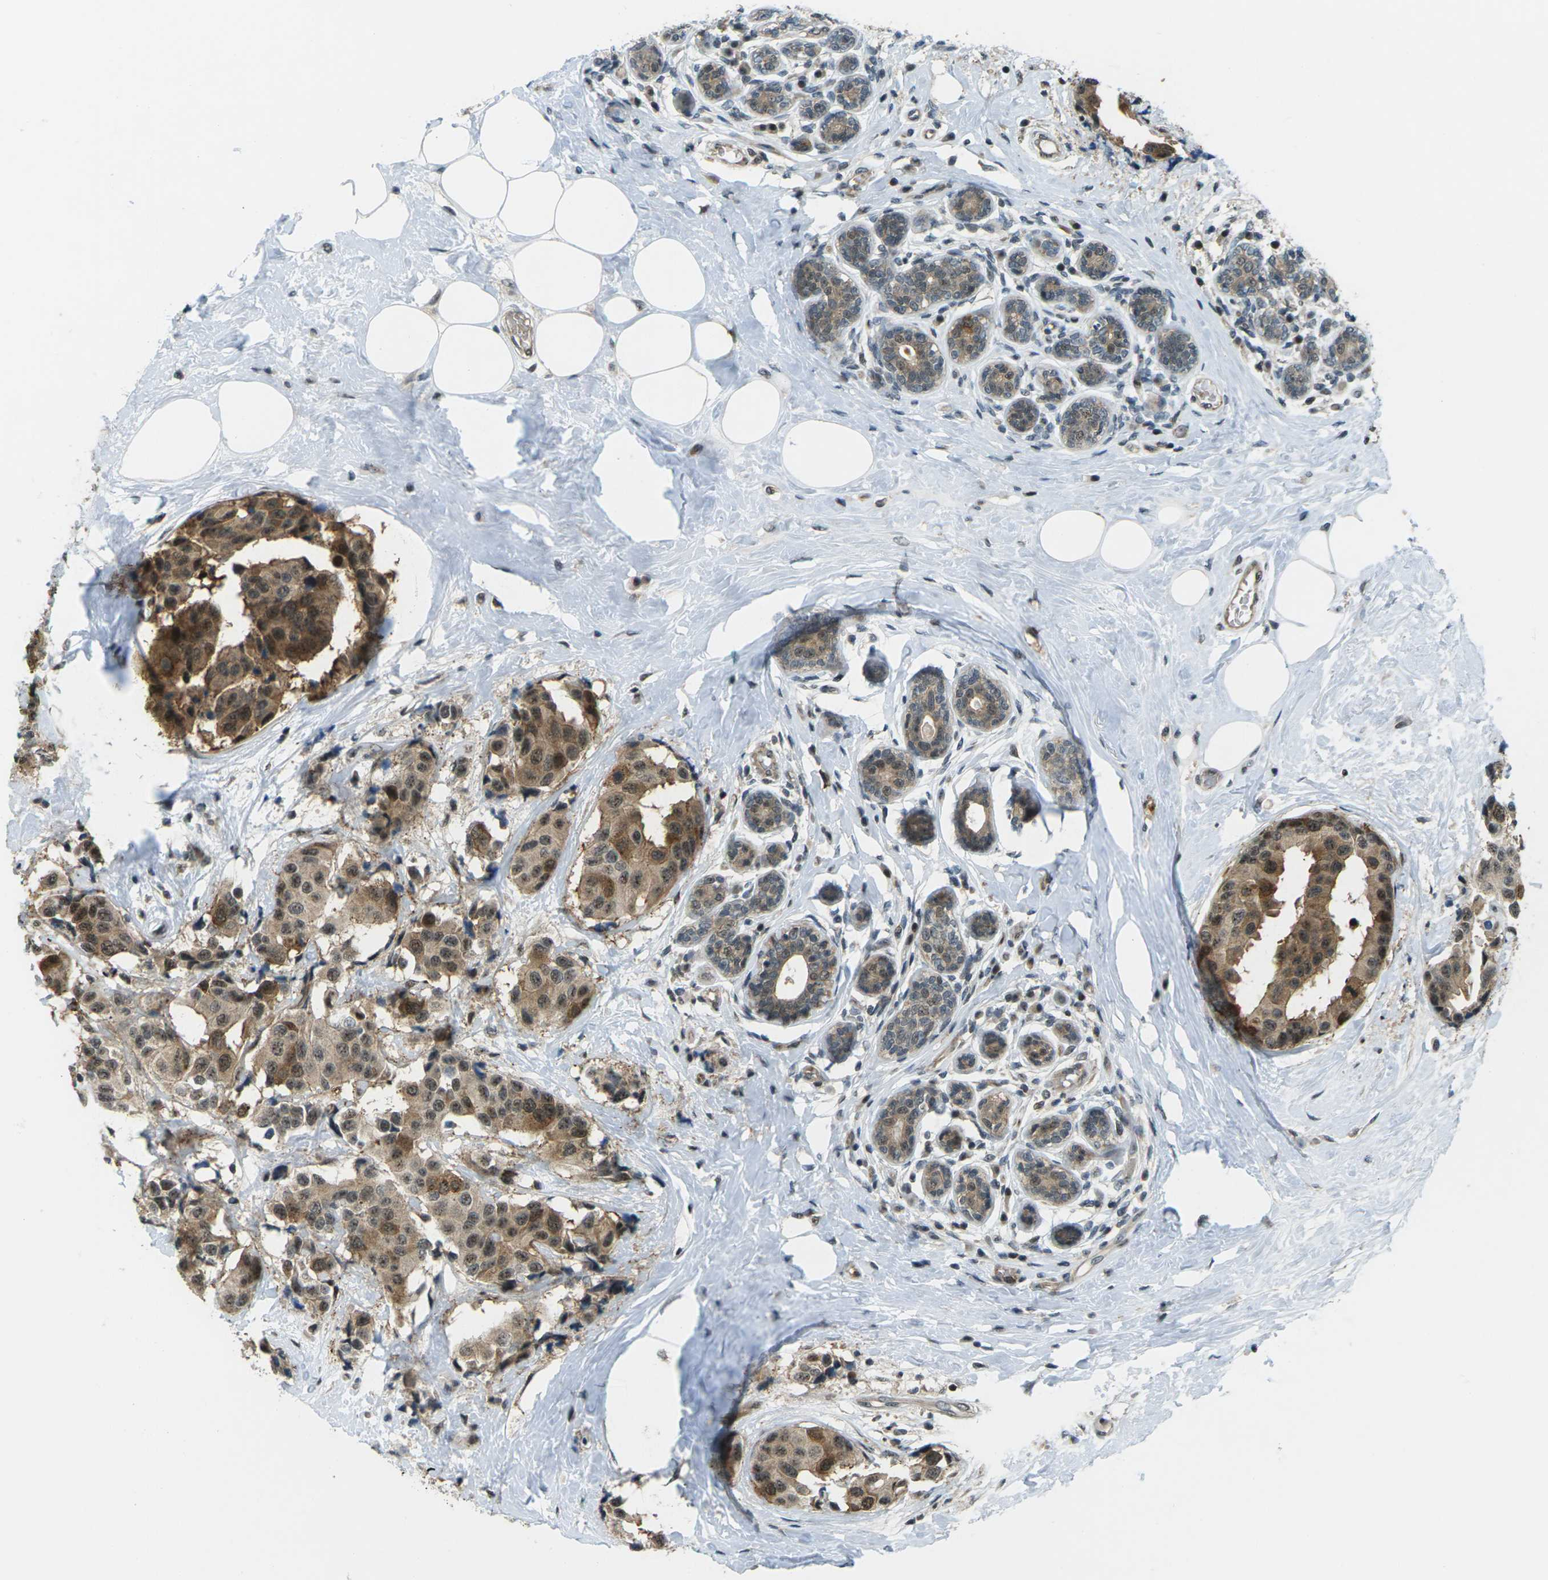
{"staining": {"intensity": "moderate", "quantity": ">75%", "location": "cytoplasmic/membranous,nuclear"}, "tissue": "breast cancer", "cell_type": "Tumor cells", "image_type": "cancer", "snomed": [{"axis": "morphology", "description": "Normal tissue, NOS"}, {"axis": "morphology", "description": "Duct carcinoma"}, {"axis": "topography", "description": "Breast"}], "caption": "Protein expression analysis of human breast cancer reveals moderate cytoplasmic/membranous and nuclear staining in about >75% of tumor cells. The protein is stained brown, and the nuclei are stained in blue (DAB IHC with brightfield microscopy, high magnification).", "gene": "UBE2S", "patient": {"sex": "female", "age": 39}}